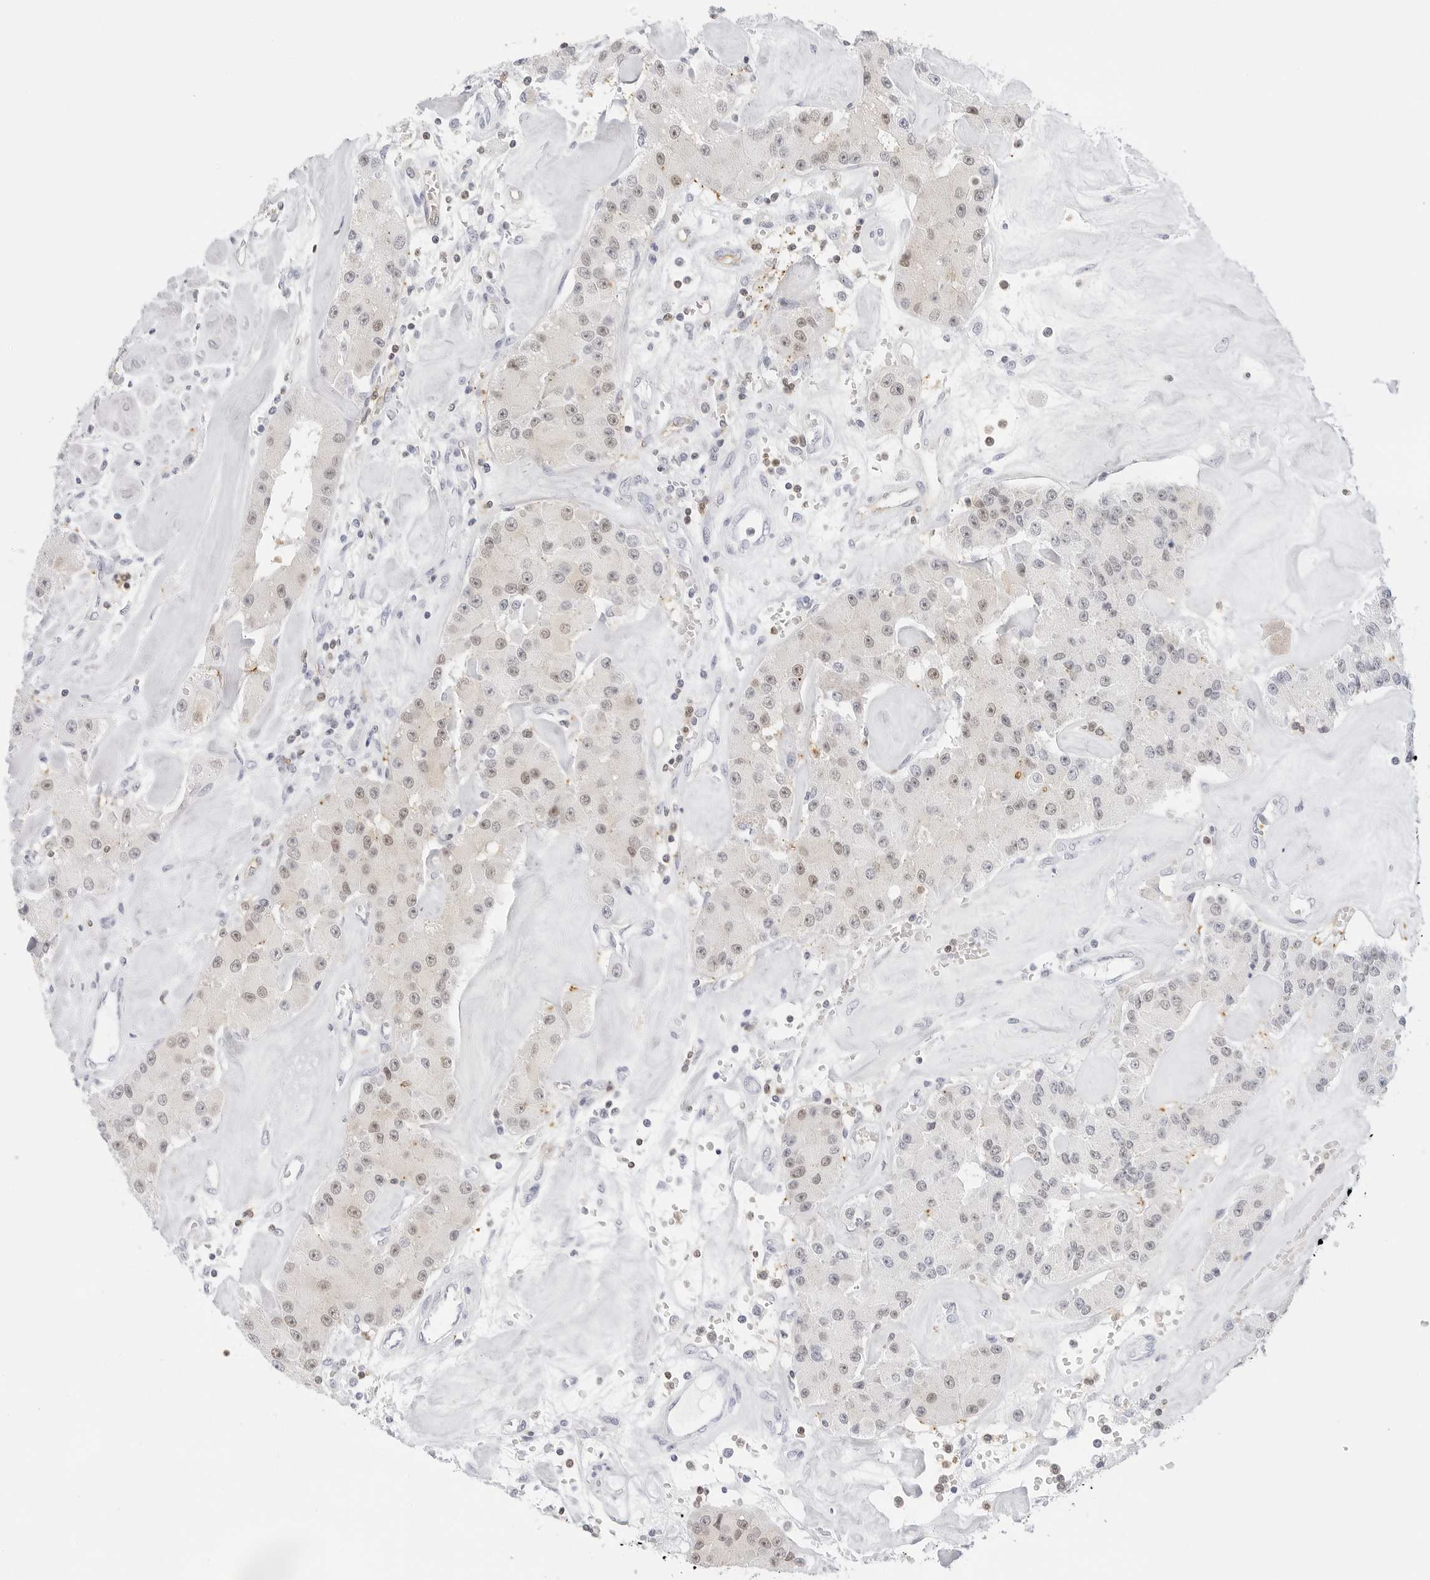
{"staining": {"intensity": "weak", "quantity": "<25%", "location": "nuclear"}, "tissue": "carcinoid", "cell_type": "Tumor cells", "image_type": "cancer", "snomed": [{"axis": "morphology", "description": "Carcinoid, malignant, NOS"}, {"axis": "topography", "description": "Pancreas"}], "caption": "Photomicrograph shows no significant protein expression in tumor cells of carcinoid.", "gene": "SLC9A3R1", "patient": {"sex": "male", "age": 41}}